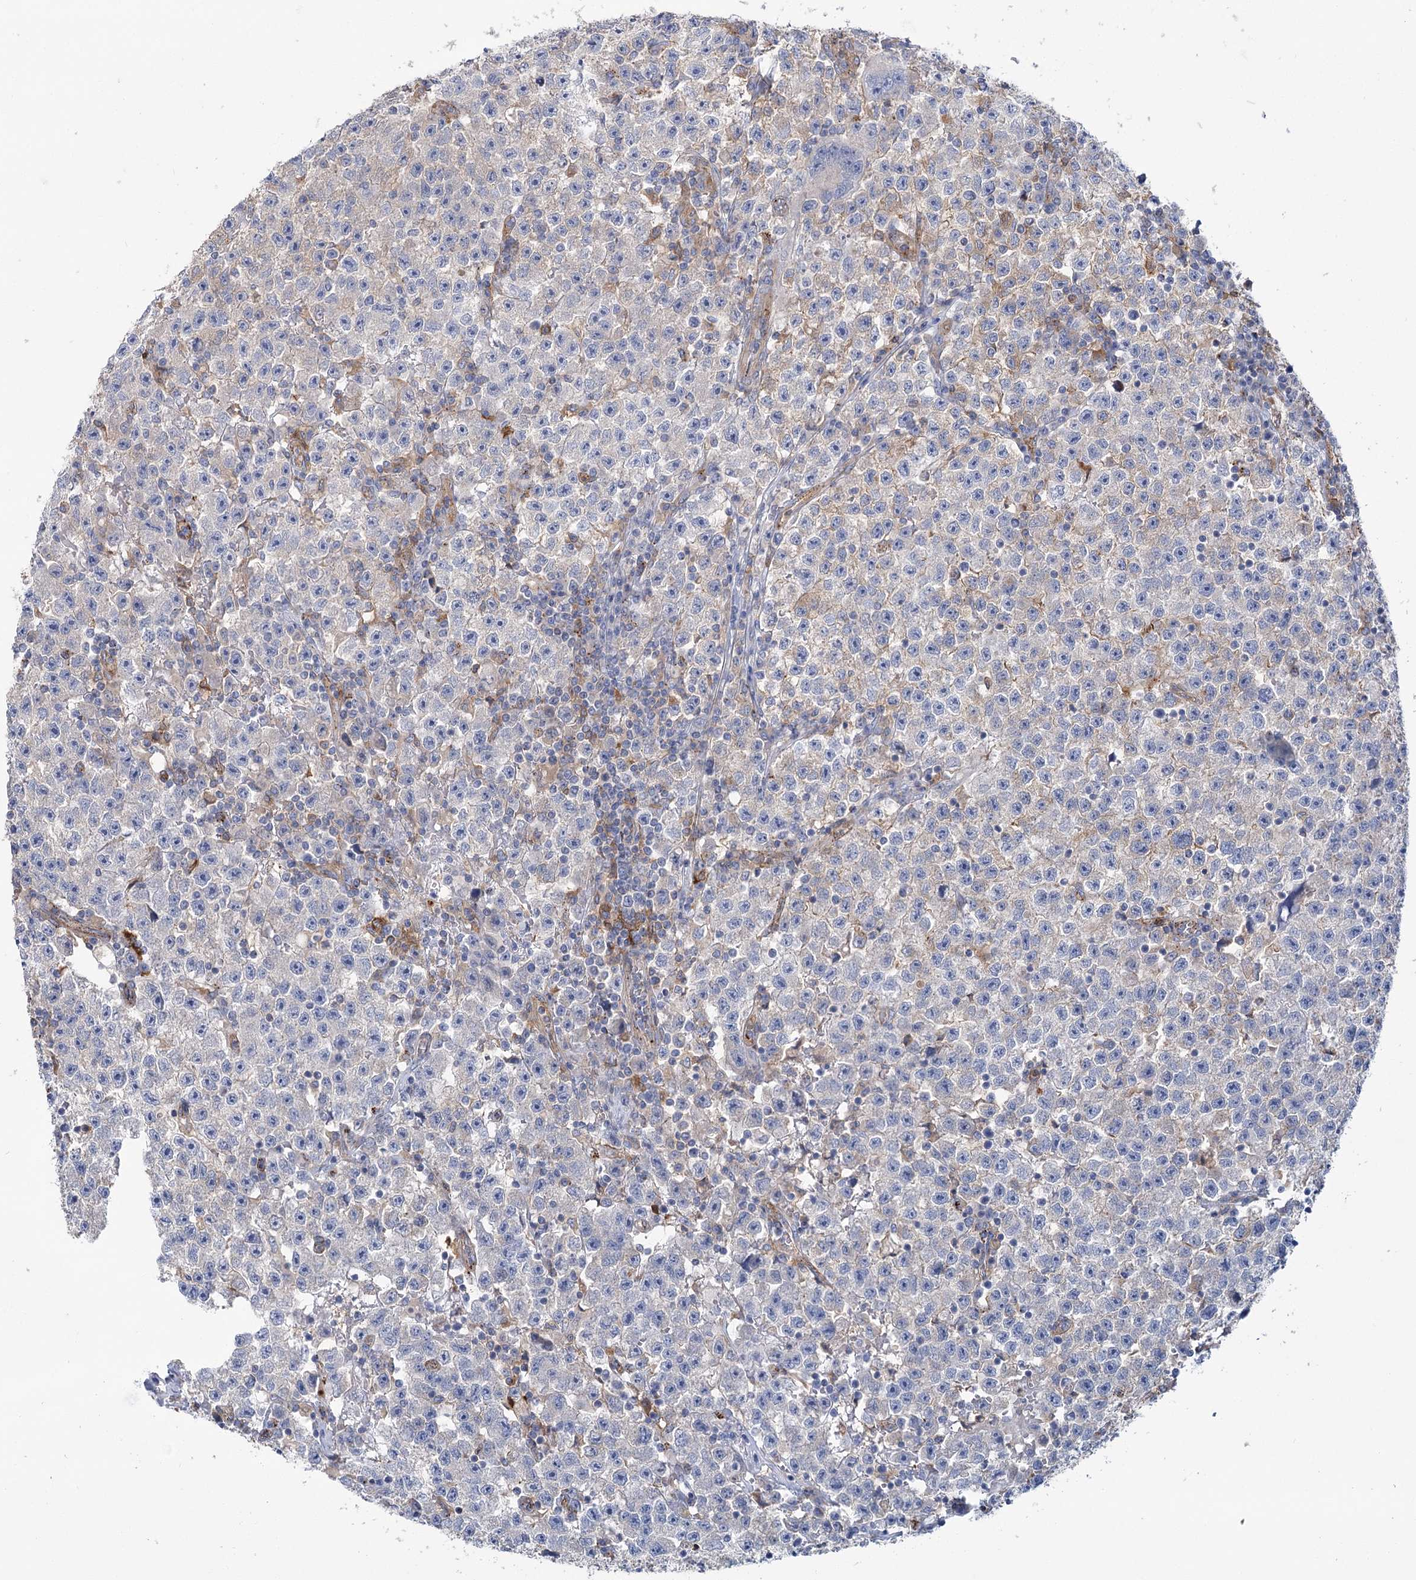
{"staining": {"intensity": "negative", "quantity": "none", "location": "none"}, "tissue": "testis cancer", "cell_type": "Tumor cells", "image_type": "cancer", "snomed": [{"axis": "morphology", "description": "Seminoma, NOS"}, {"axis": "topography", "description": "Testis"}], "caption": "Immunohistochemistry (IHC) histopathology image of neoplastic tissue: testis cancer stained with DAB demonstrates no significant protein positivity in tumor cells. Nuclei are stained in blue.", "gene": "GUSB", "patient": {"sex": "male", "age": 22}}